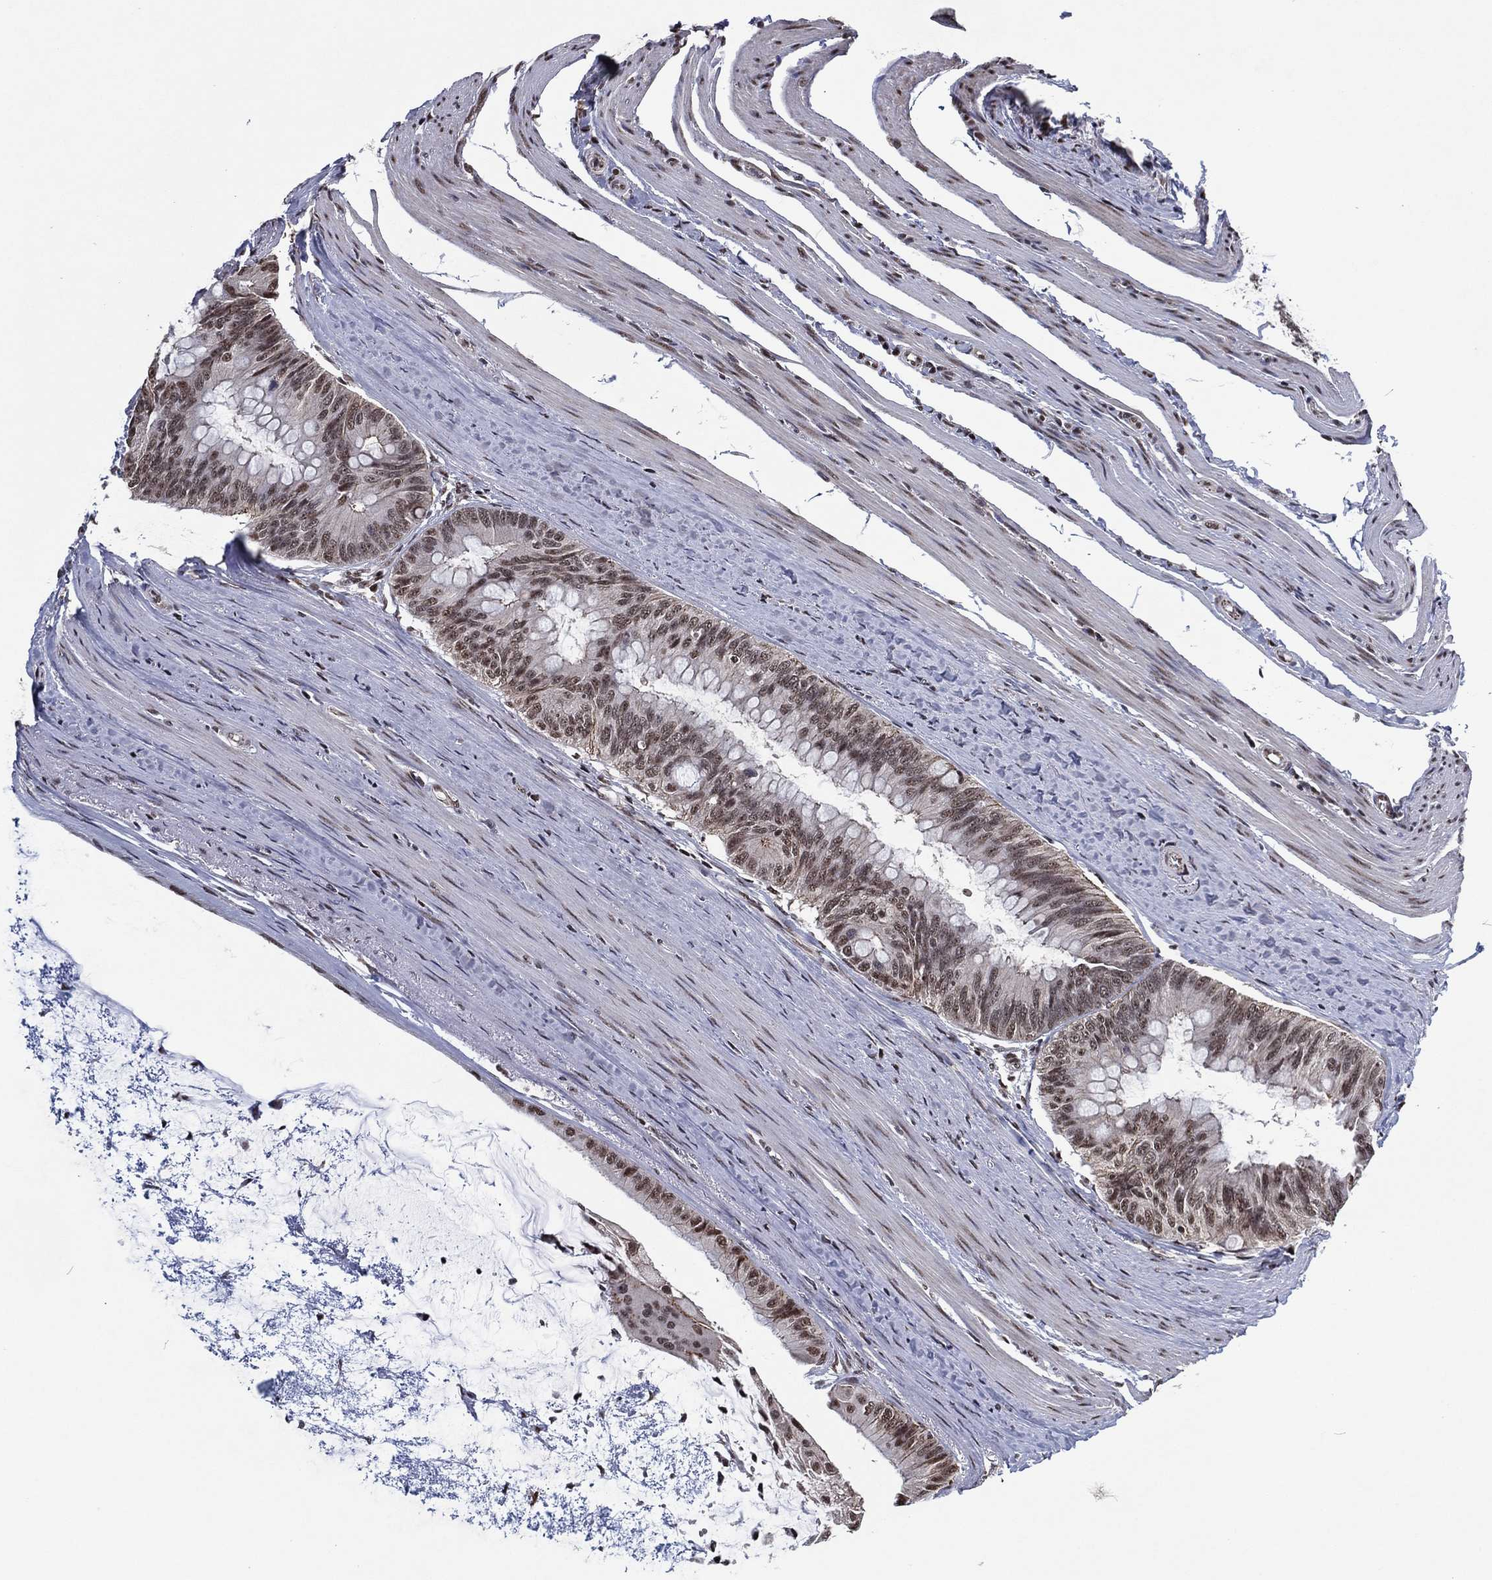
{"staining": {"intensity": "moderate", "quantity": "<25%", "location": "cytoplasmic/membranous,nuclear"}, "tissue": "colorectal cancer", "cell_type": "Tumor cells", "image_type": "cancer", "snomed": [{"axis": "morphology", "description": "Normal tissue, NOS"}, {"axis": "morphology", "description": "Adenocarcinoma, NOS"}, {"axis": "topography", "description": "Colon"}], "caption": "Moderate cytoplasmic/membranous and nuclear expression for a protein is present in about <25% of tumor cells of adenocarcinoma (colorectal) using immunohistochemistry (IHC).", "gene": "ZBTB42", "patient": {"sex": "male", "age": 65}}